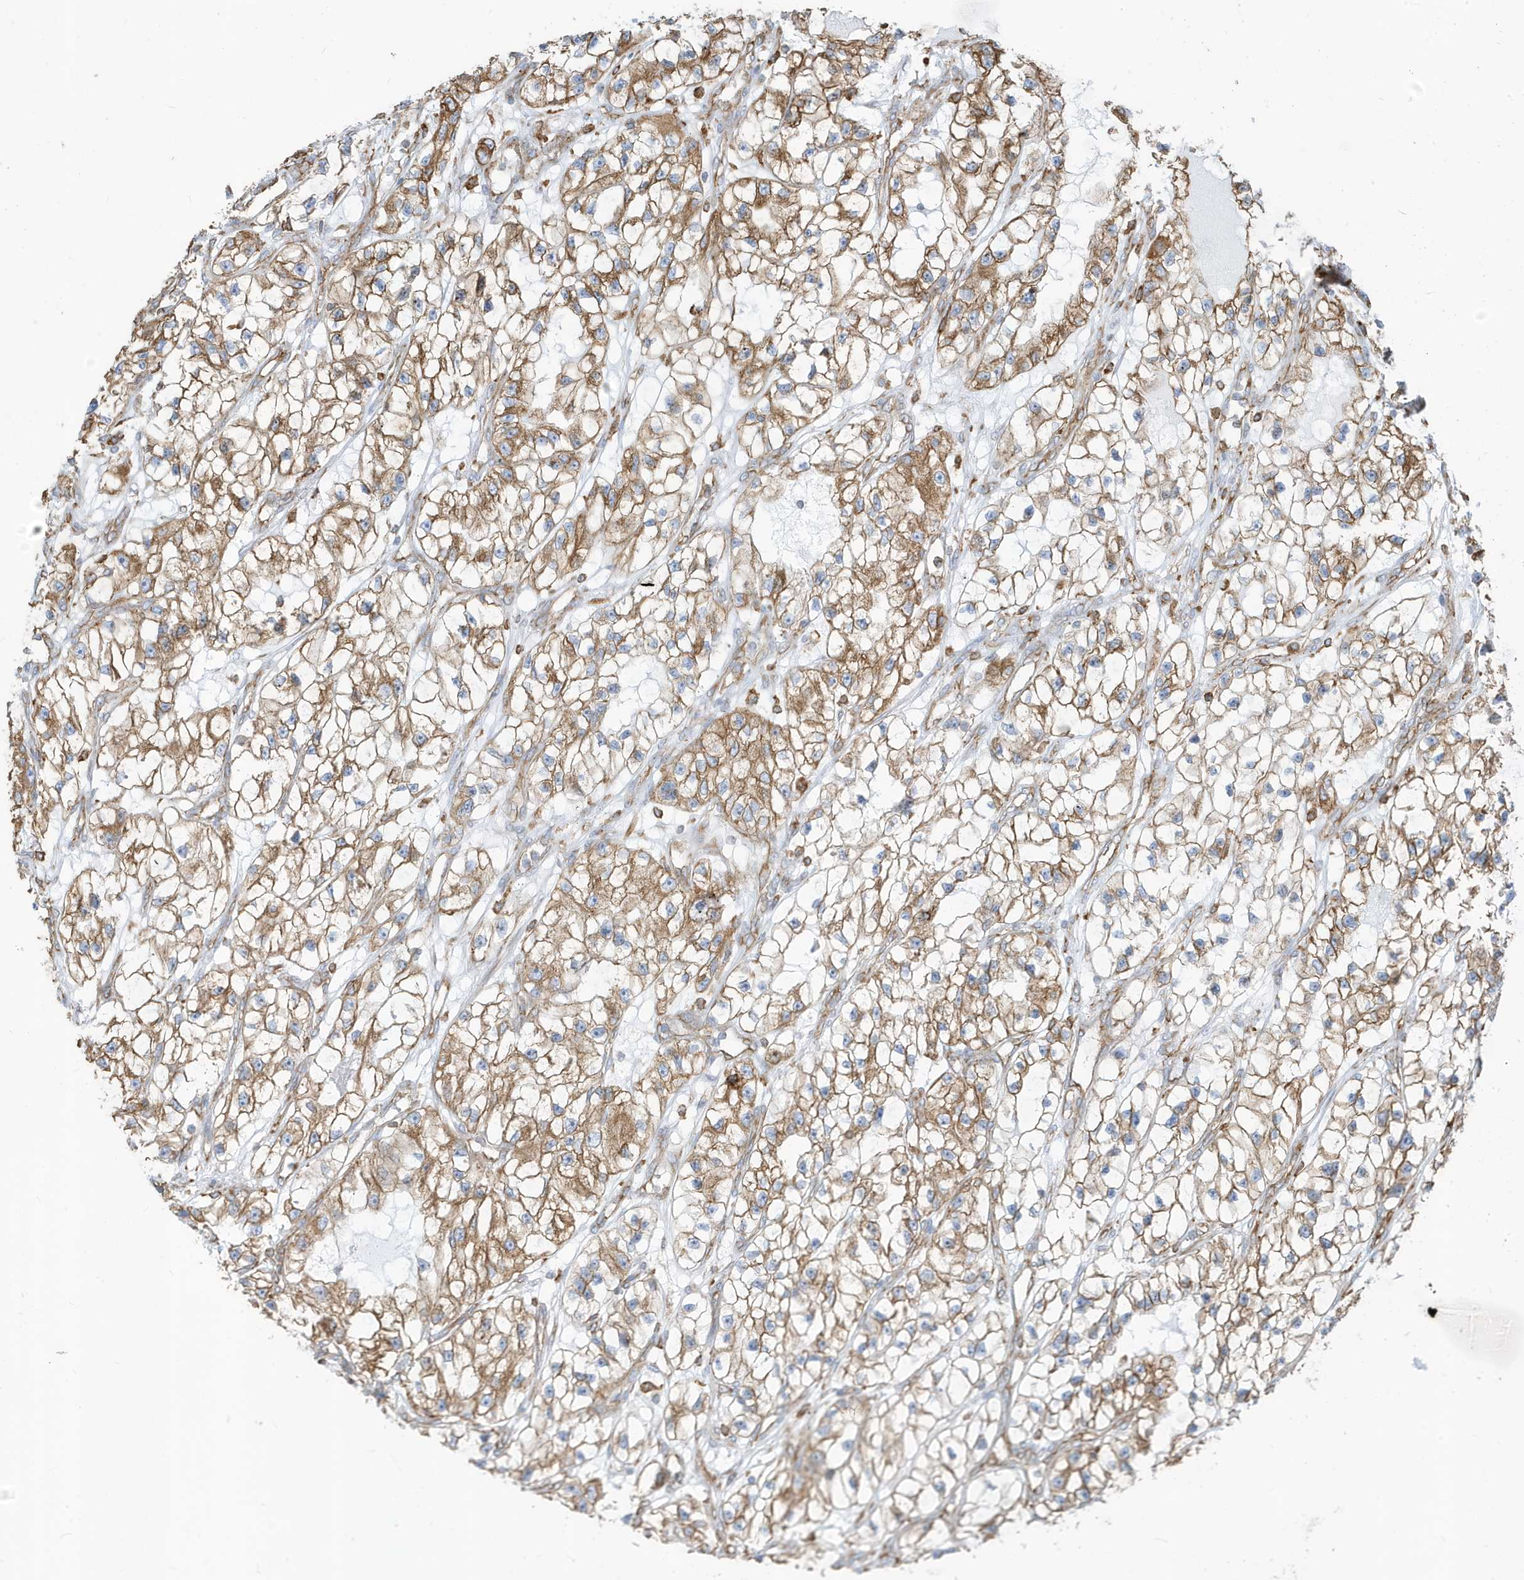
{"staining": {"intensity": "moderate", "quantity": ">75%", "location": "cytoplasmic/membranous"}, "tissue": "renal cancer", "cell_type": "Tumor cells", "image_type": "cancer", "snomed": [{"axis": "morphology", "description": "Adenocarcinoma, NOS"}, {"axis": "topography", "description": "Kidney"}], "caption": "Immunohistochemical staining of renal cancer (adenocarcinoma) demonstrates medium levels of moderate cytoplasmic/membranous protein positivity in about >75% of tumor cells.", "gene": "PDIA6", "patient": {"sex": "female", "age": 57}}